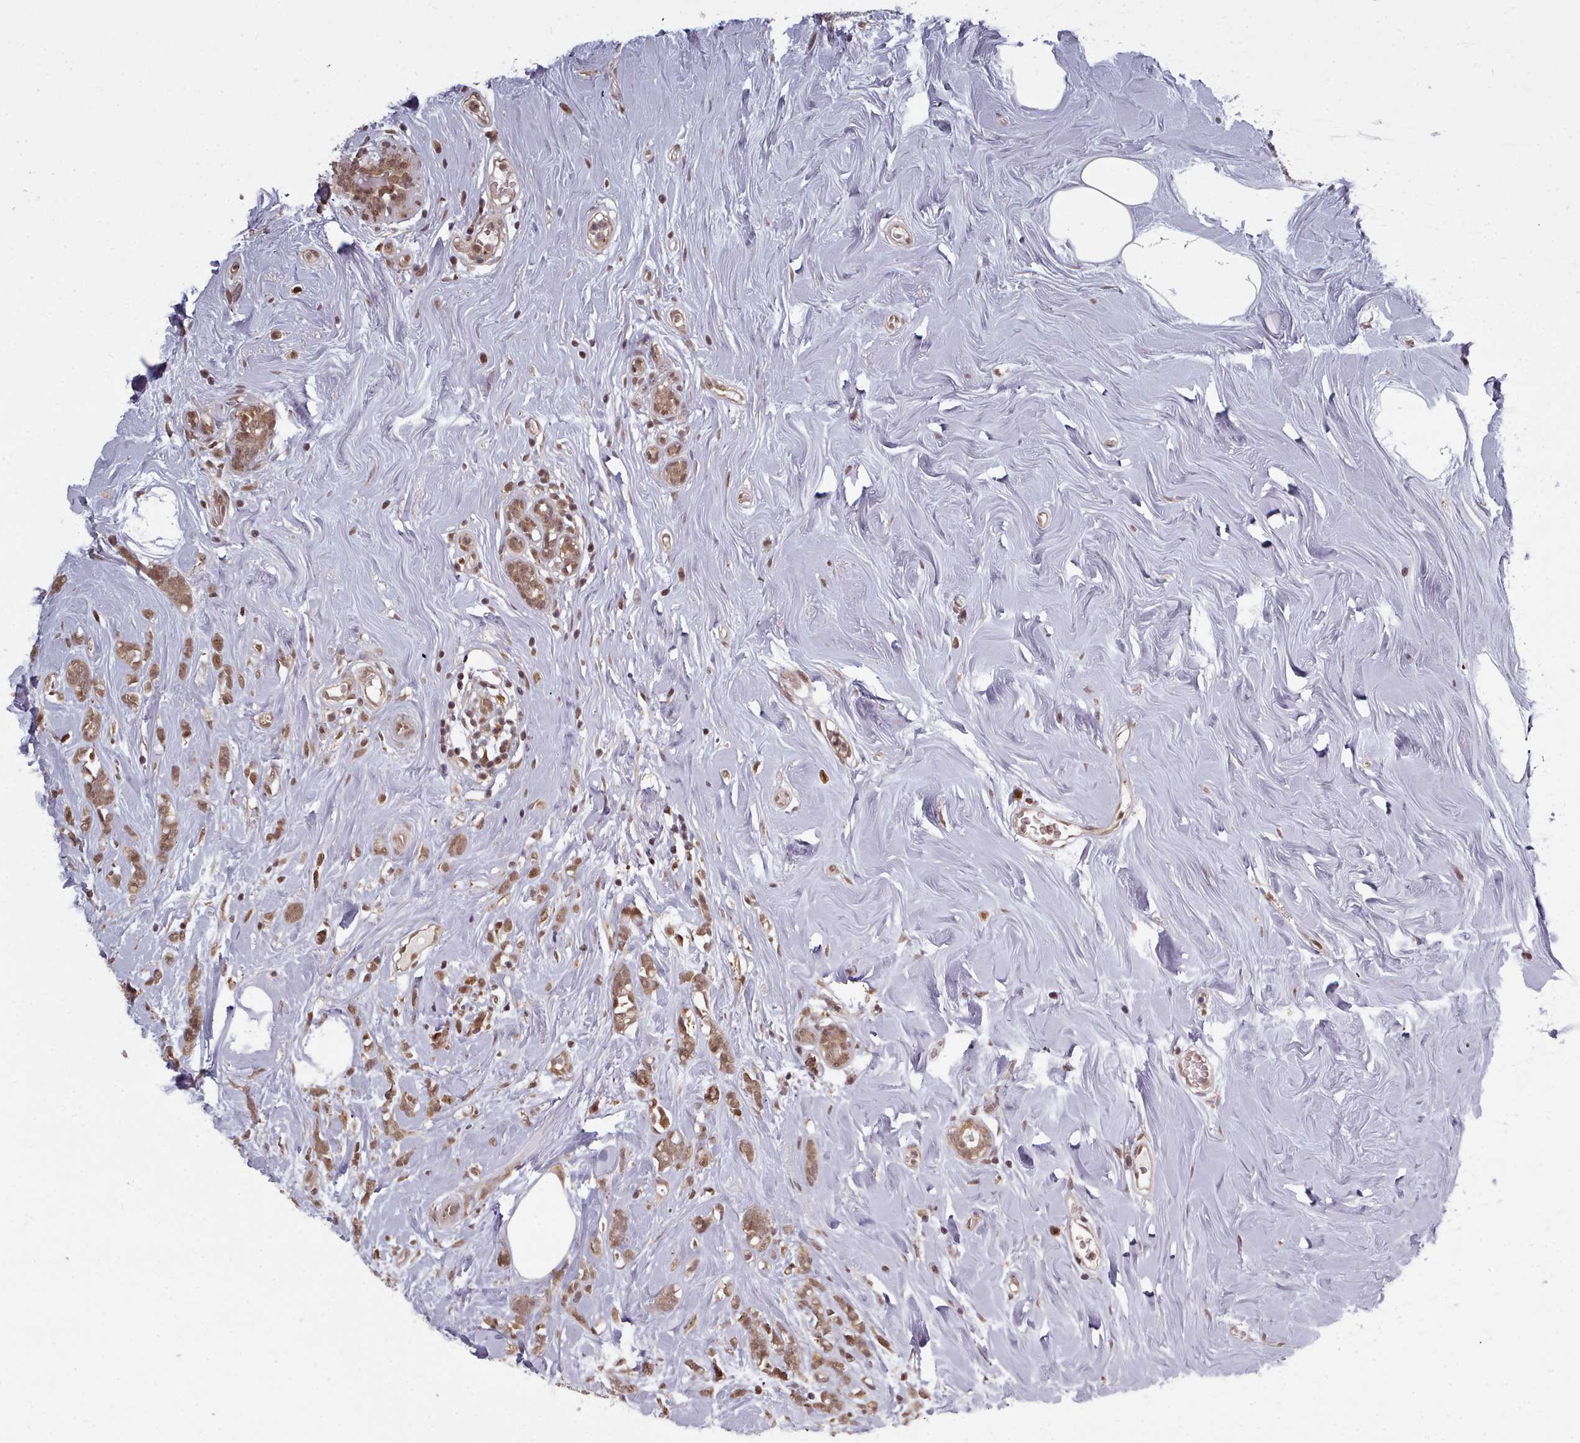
{"staining": {"intensity": "moderate", "quantity": ">75%", "location": "cytoplasmic/membranous,nuclear"}, "tissue": "breast cancer", "cell_type": "Tumor cells", "image_type": "cancer", "snomed": [{"axis": "morphology", "description": "Lobular carcinoma"}, {"axis": "topography", "description": "Breast"}], "caption": "The histopathology image exhibits immunohistochemical staining of breast cancer (lobular carcinoma). There is moderate cytoplasmic/membranous and nuclear positivity is seen in approximately >75% of tumor cells. (DAB = brown stain, brightfield microscopy at high magnification).", "gene": "DHX8", "patient": {"sex": "female", "age": 58}}